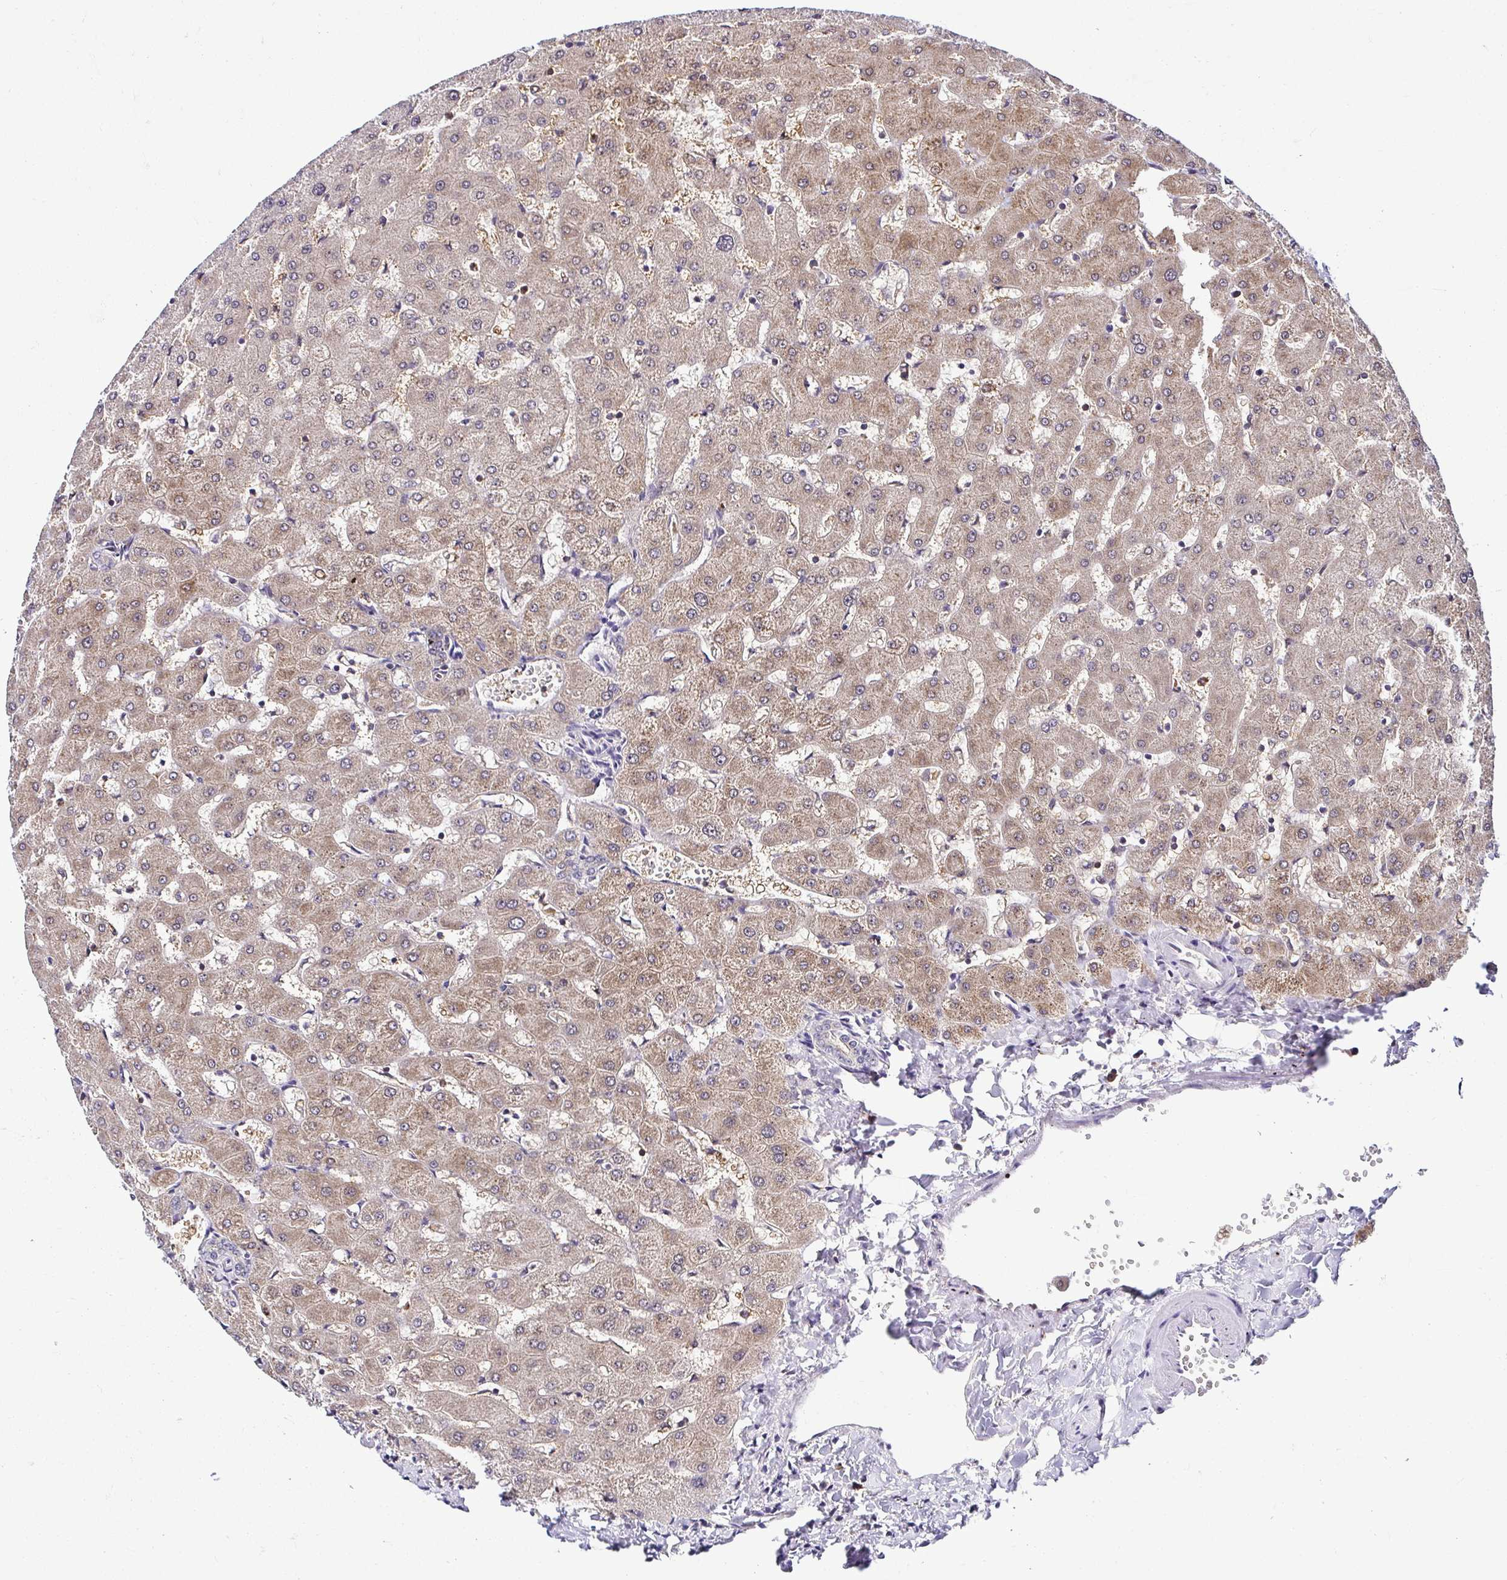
{"staining": {"intensity": "negative", "quantity": "none", "location": "none"}, "tissue": "liver", "cell_type": "Cholangiocytes", "image_type": "normal", "snomed": [{"axis": "morphology", "description": "Normal tissue, NOS"}, {"axis": "topography", "description": "Liver"}], "caption": "Immunohistochemistry of normal liver reveals no staining in cholangiocytes.", "gene": "PIN4", "patient": {"sex": "female", "age": 63}}